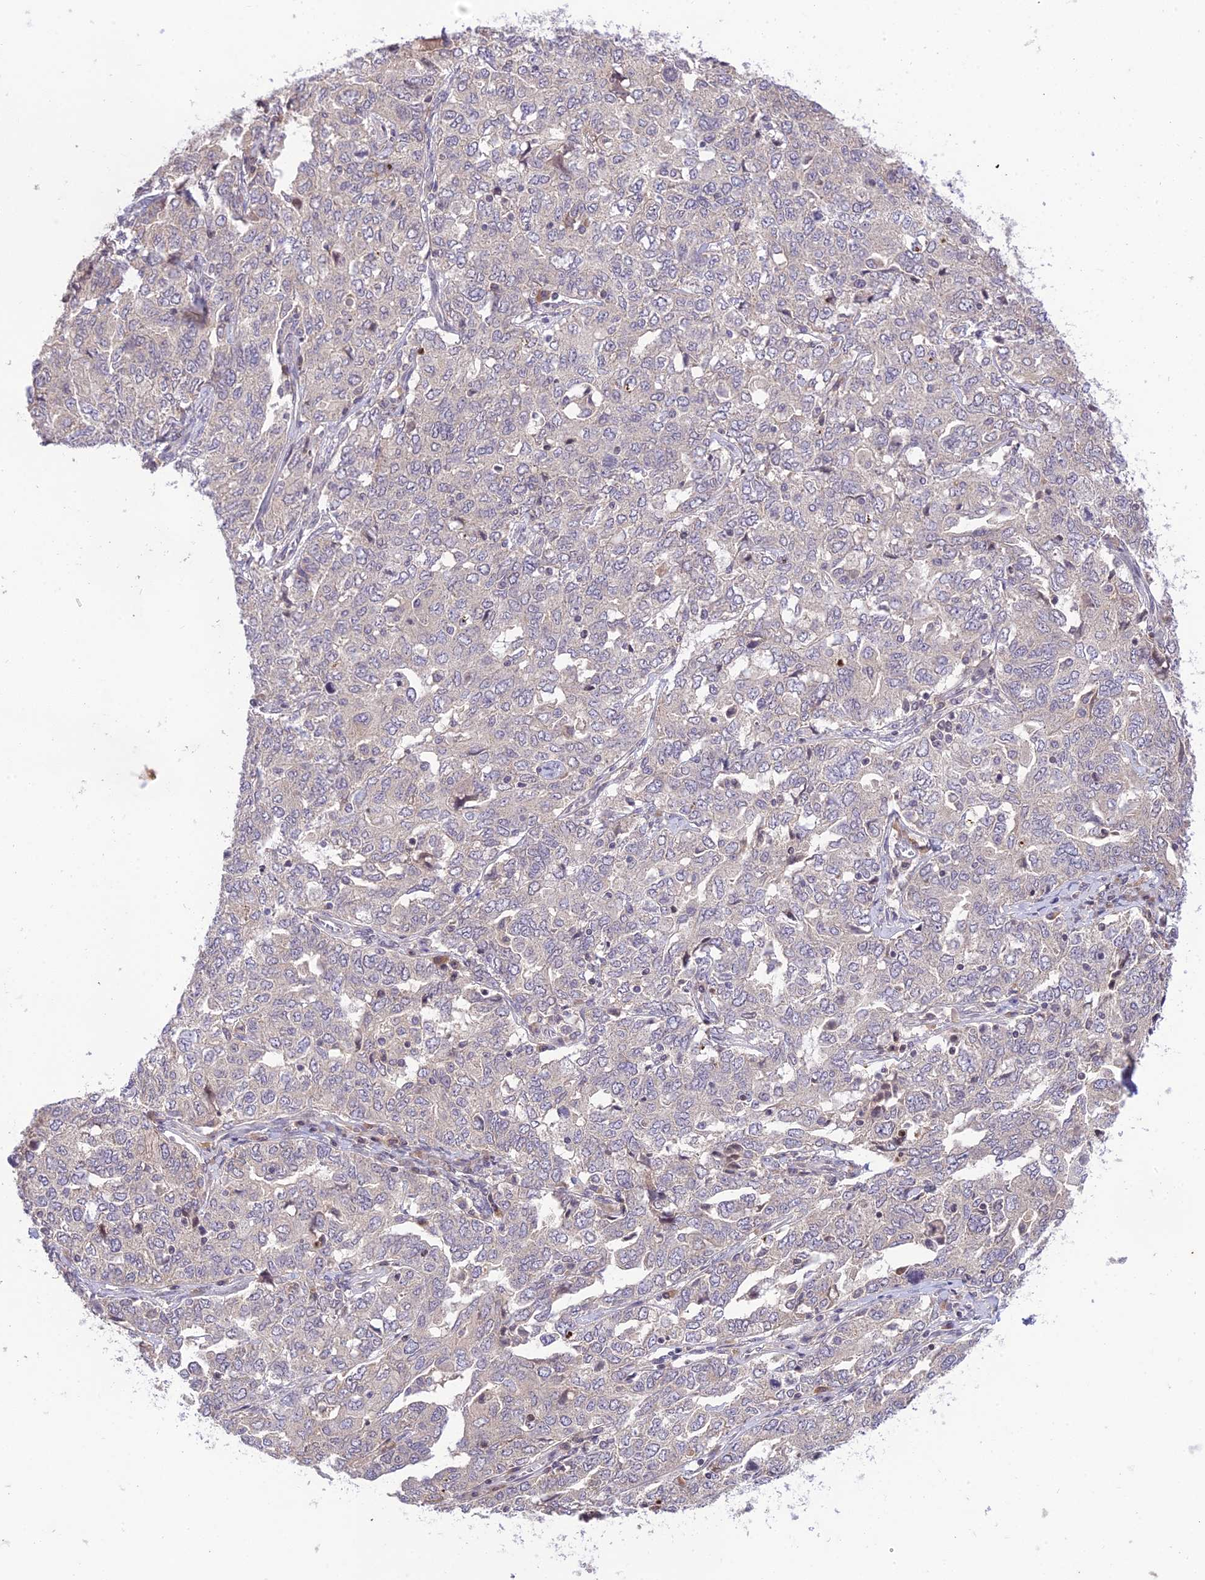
{"staining": {"intensity": "negative", "quantity": "none", "location": "none"}, "tissue": "ovarian cancer", "cell_type": "Tumor cells", "image_type": "cancer", "snomed": [{"axis": "morphology", "description": "Carcinoma, endometroid"}, {"axis": "topography", "description": "Ovary"}], "caption": "Immunohistochemistry image of ovarian cancer (endometroid carcinoma) stained for a protein (brown), which demonstrates no staining in tumor cells.", "gene": "TEKT1", "patient": {"sex": "female", "age": 62}}